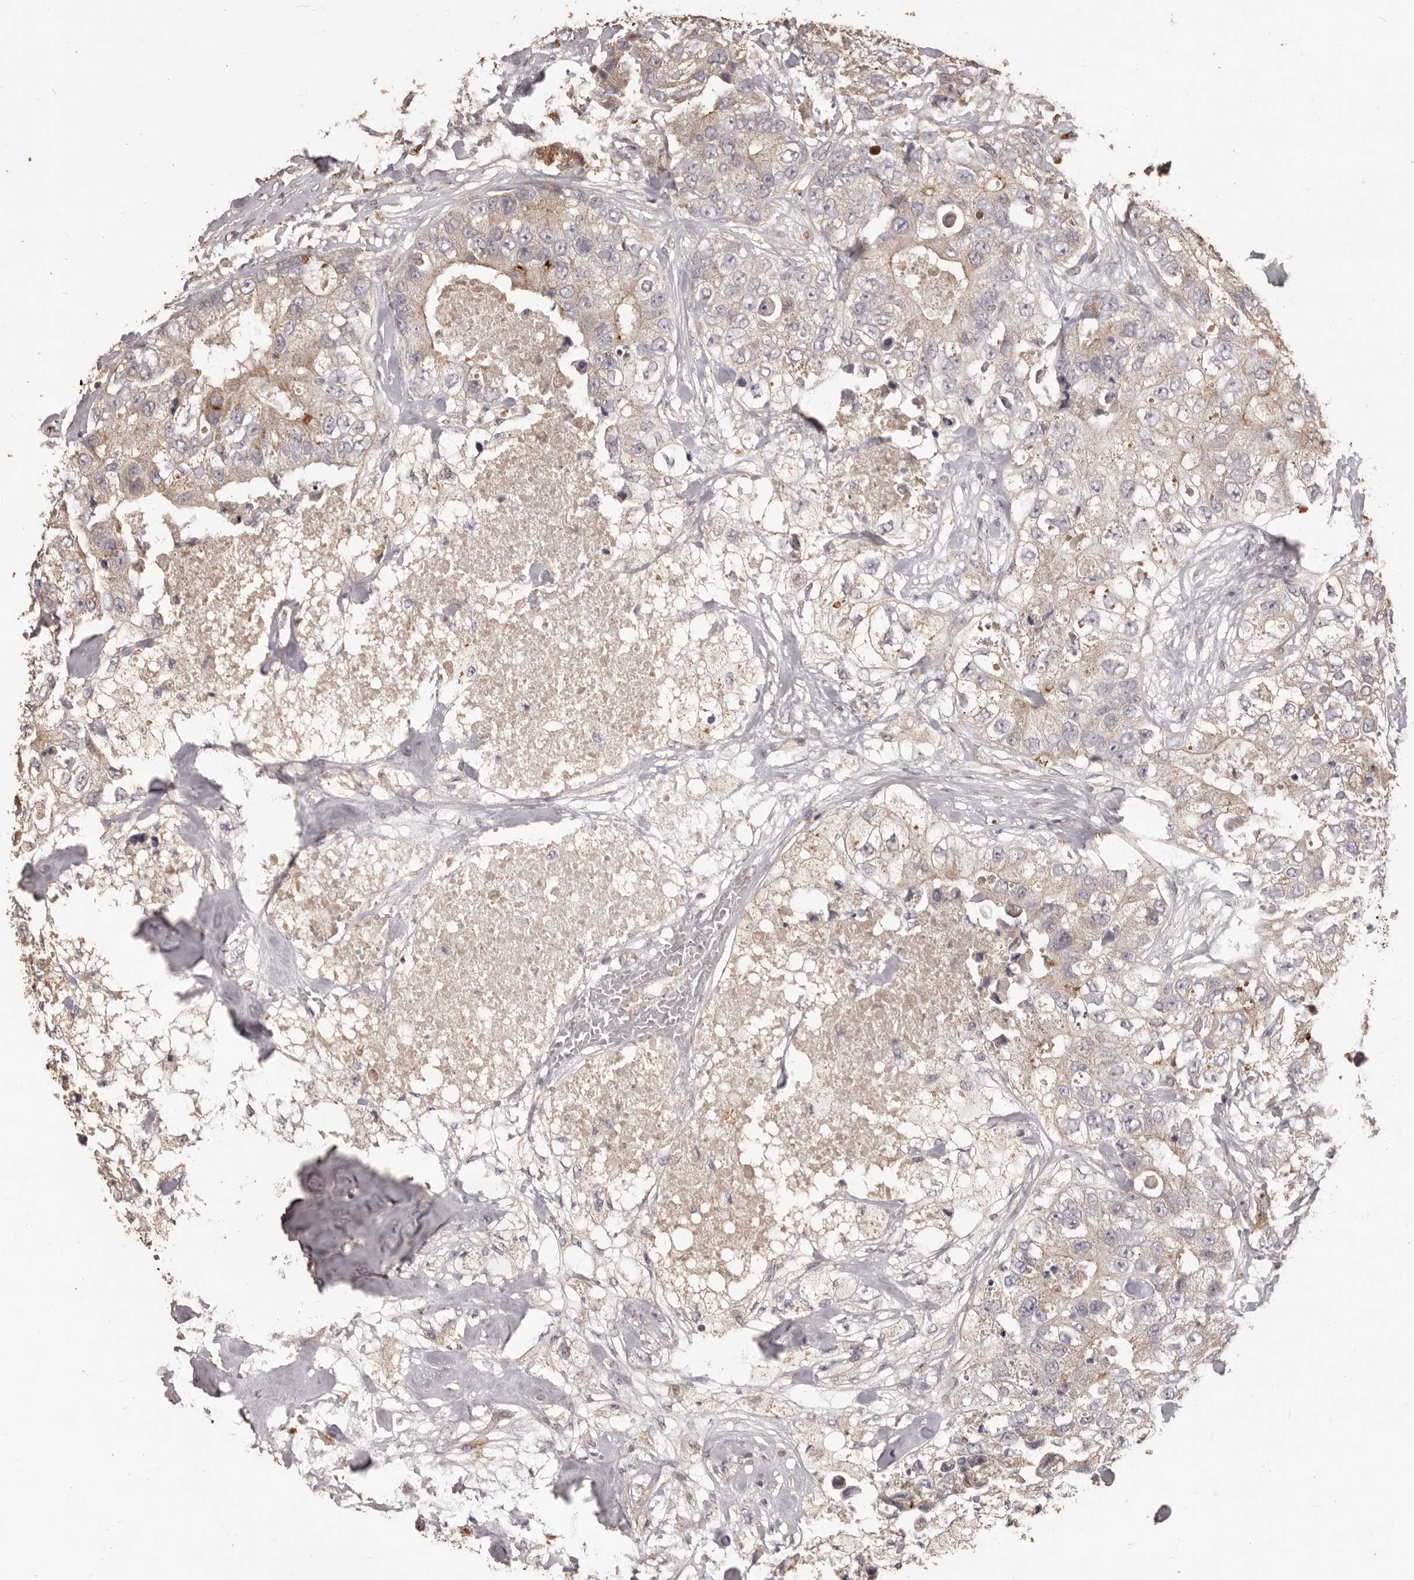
{"staining": {"intensity": "weak", "quantity": "25%-75%", "location": "cytoplasmic/membranous"}, "tissue": "breast cancer", "cell_type": "Tumor cells", "image_type": "cancer", "snomed": [{"axis": "morphology", "description": "Duct carcinoma"}, {"axis": "topography", "description": "Breast"}], "caption": "Protein analysis of breast cancer tissue demonstrates weak cytoplasmic/membranous staining in about 25%-75% of tumor cells.", "gene": "PRSS27", "patient": {"sex": "female", "age": 62}}